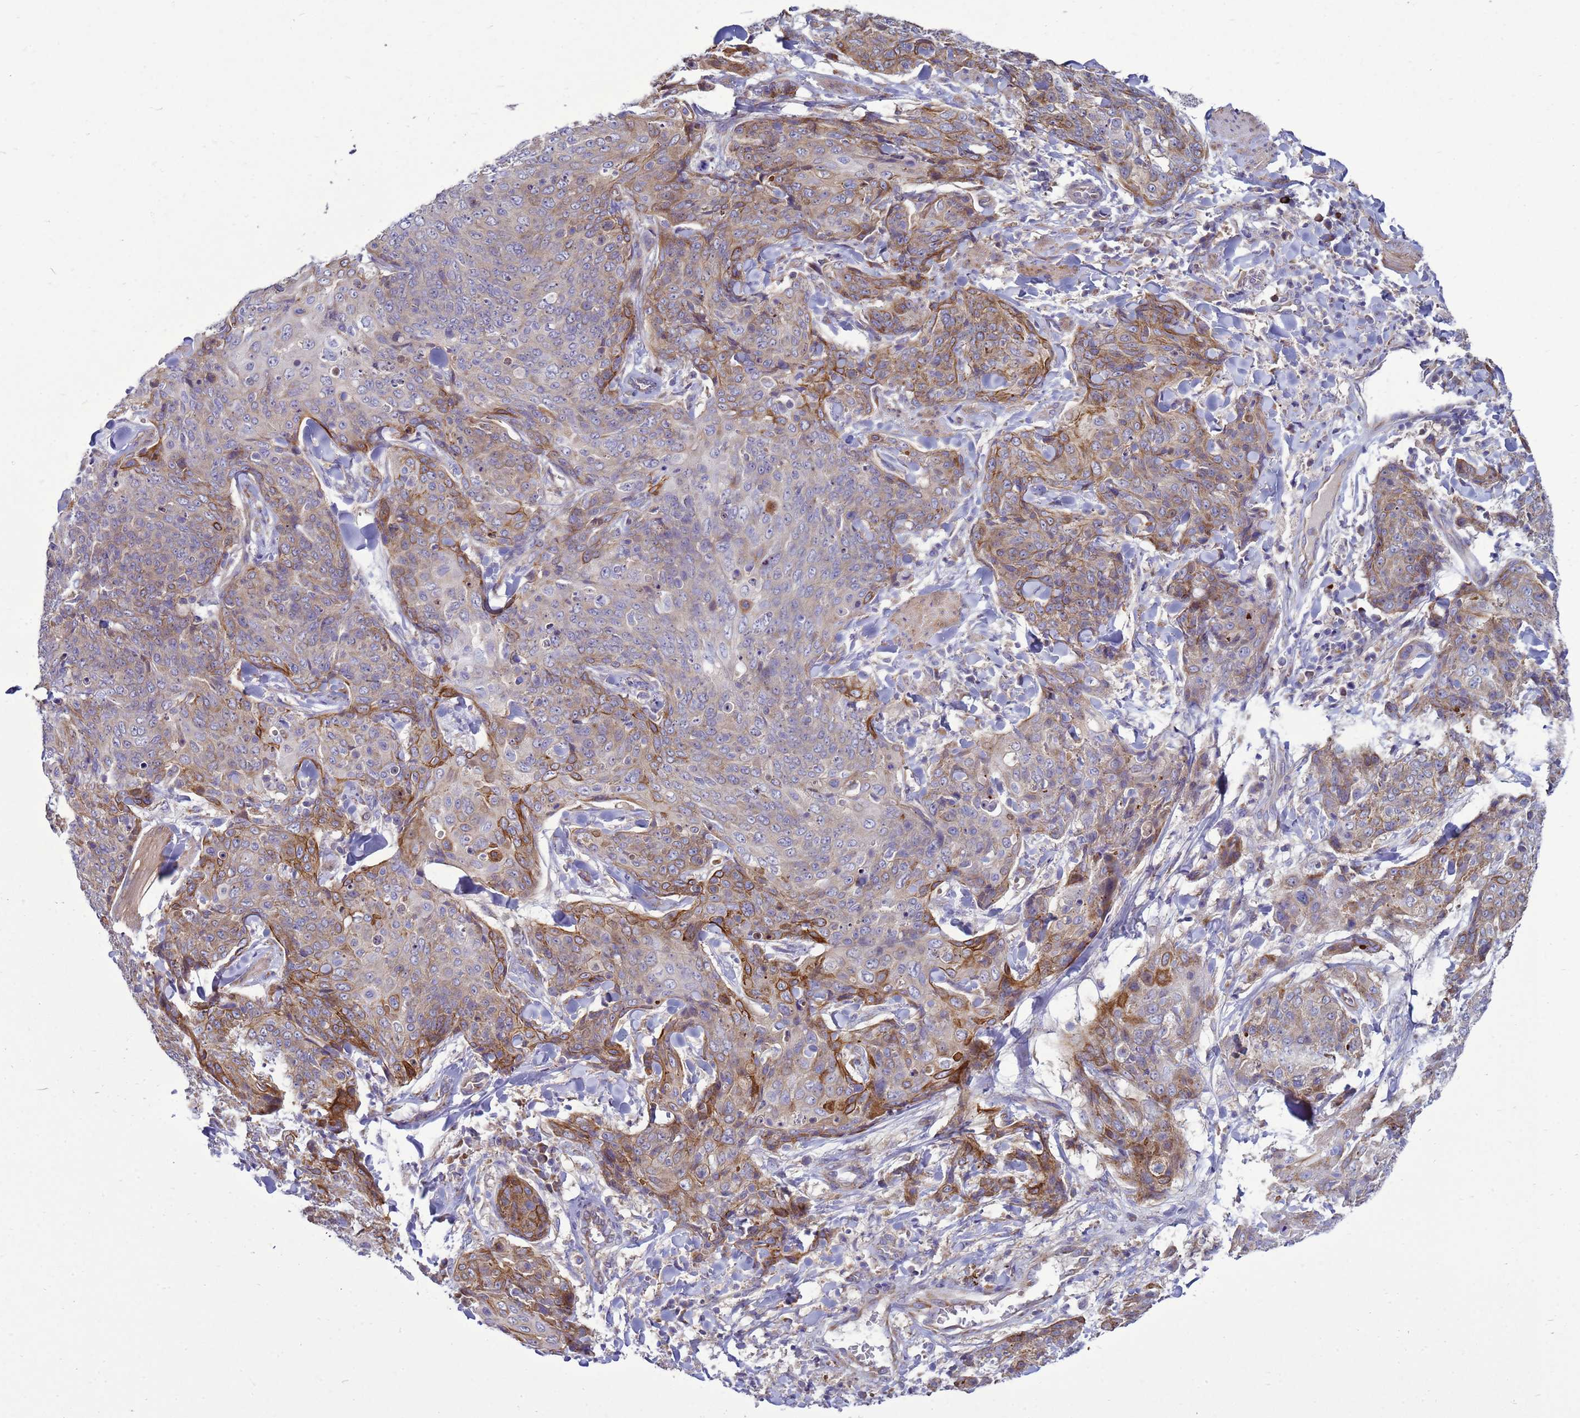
{"staining": {"intensity": "moderate", "quantity": "<25%", "location": "cytoplasmic/membranous"}, "tissue": "skin cancer", "cell_type": "Tumor cells", "image_type": "cancer", "snomed": [{"axis": "morphology", "description": "Squamous cell carcinoma, NOS"}, {"axis": "topography", "description": "Skin"}, {"axis": "topography", "description": "Vulva"}], "caption": "Skin cancer (squamous cell carcinoma) stained for a protein demonstrates moderate cytoplasmic/membranous positivity in tumor cells.", "gene": "MON1B", "patient": {"sex": "female", "age": 85}}